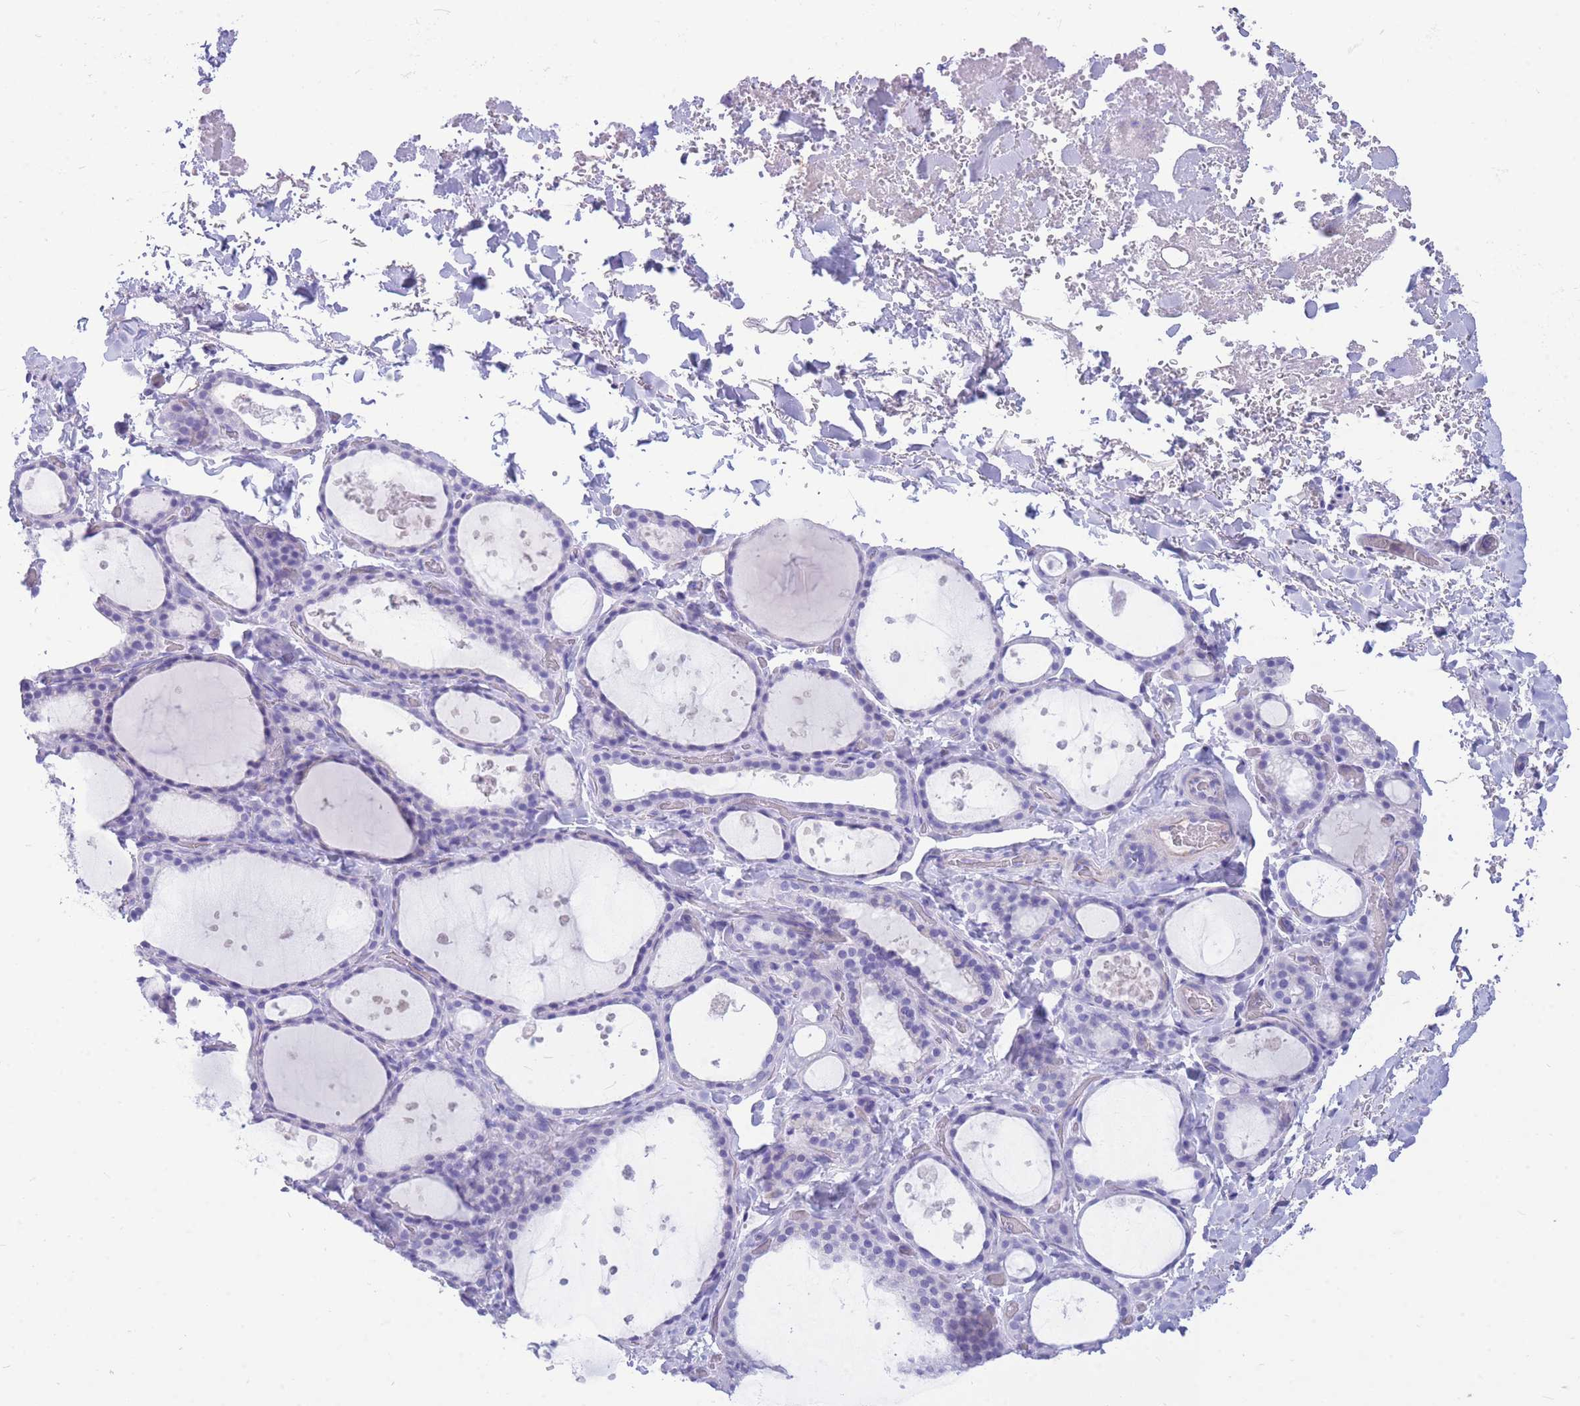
{"staining": {"intensity": "negative", "quantity": "none", "location": "none"}, "tissue": "thyroid gland", "cell_type": "Glandular cells", "image_type": "normal", "snomed": [{"axis": "morphology", "description": "Normal tissue, NOS"}, {"axis": "topography", "description": "Thyroid gland"}], "caption": "This is a histopathology image of immunohistochemistry (IHC) staining of unremarkable thyroid gland, which shows no positivity in glandular cells. (Stains: DAB (3,3'-diaminobenzidine) IHC with hematoxylin counter stain, Microscopy: brightfield microscopy at high magnification).", "gene": "ZFP62", "patient": {"sex": "female", "age": 44}}